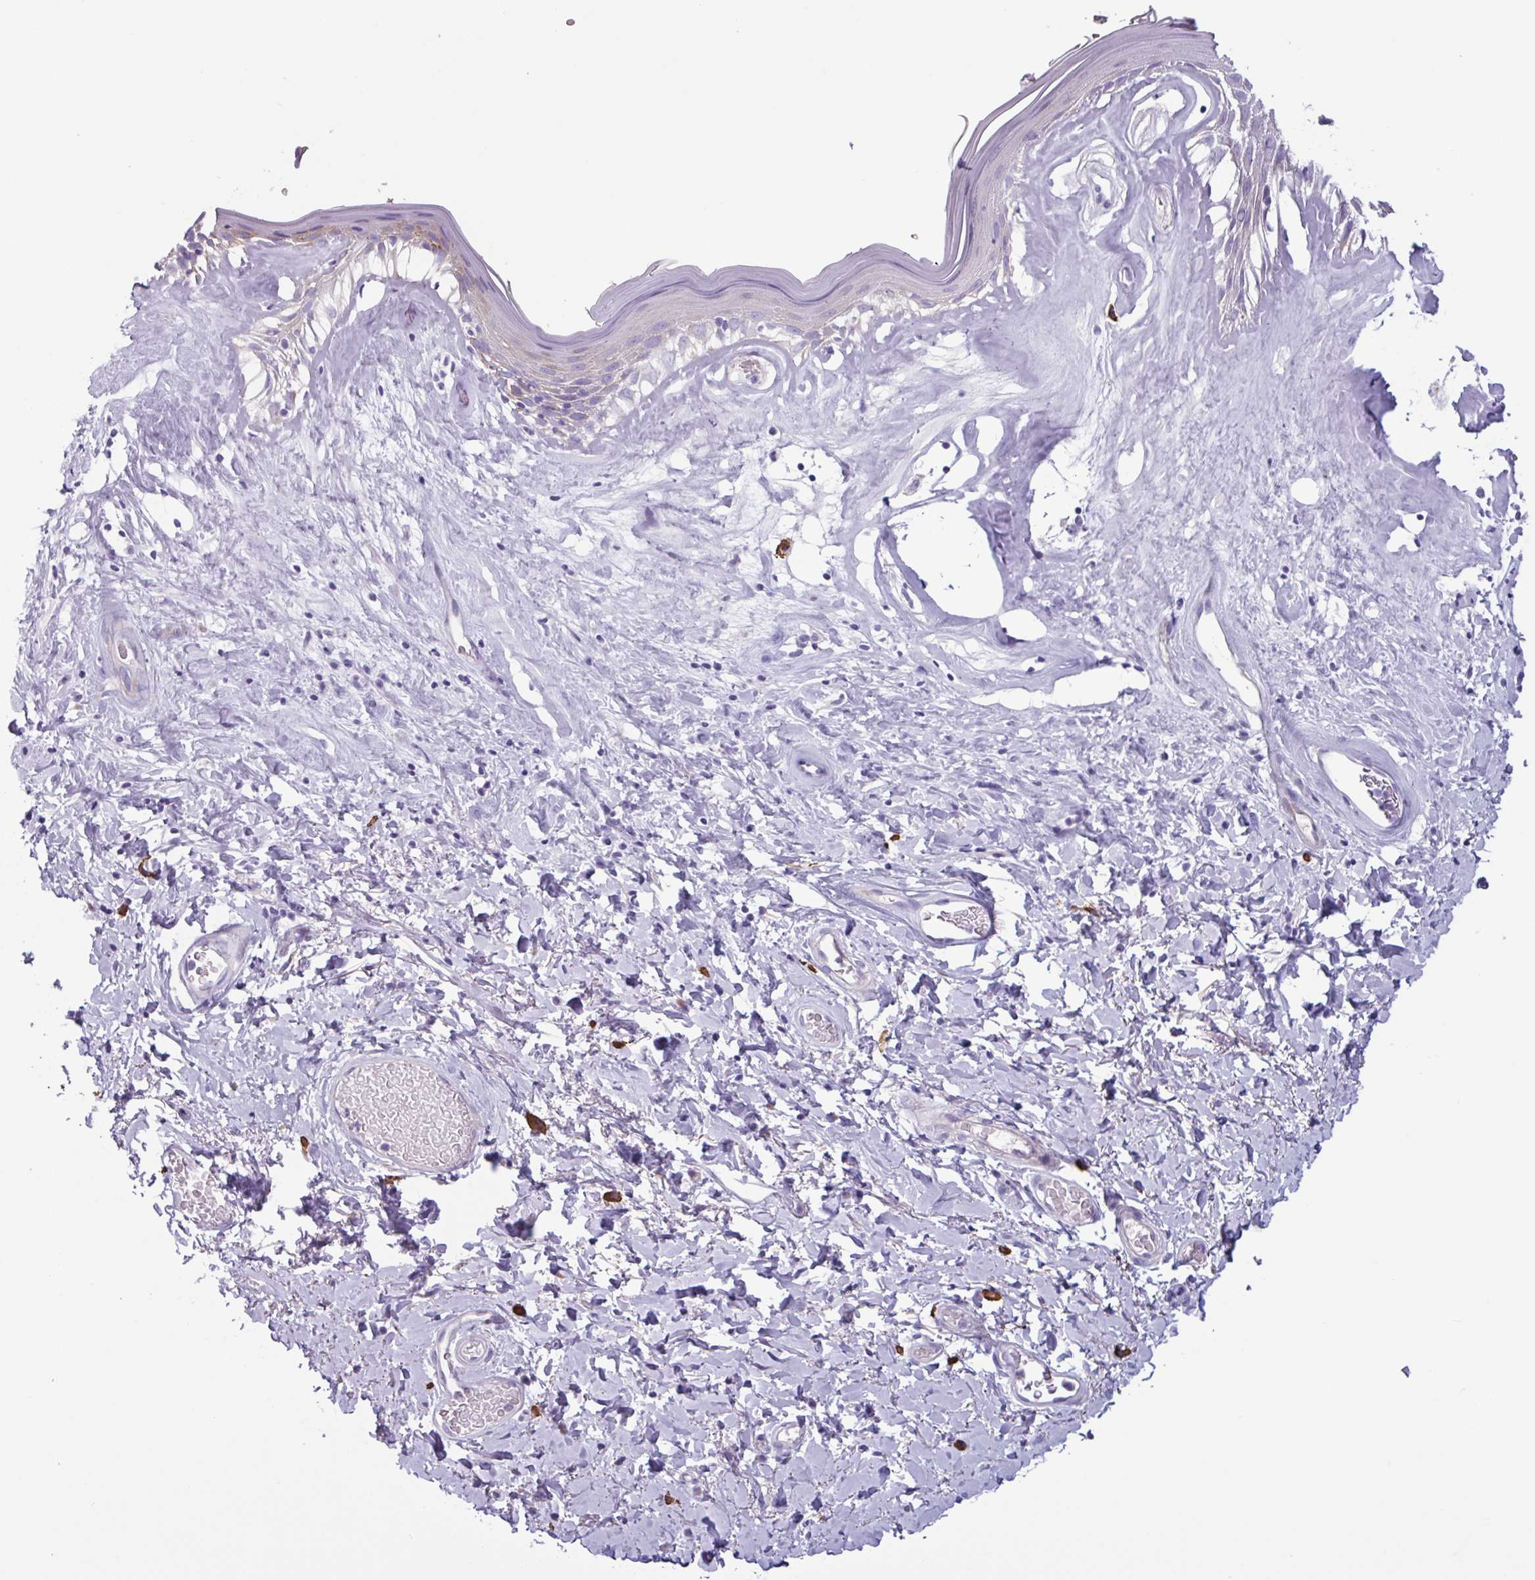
{"staining": {"intensity": "moderate", "quantity": "<25%", "location": "cytoplasmic/membranous"}, "tissue": "skin", "cell_type": "Epidermal cells", "image_type": "normal", "snomed": [{"axis": "morphology", "description": "Normal tissue, NOS"}, {"axis": "morphology", "description": "Inflammation, NOS"}, {"axis": "topography", "description": "Vulva"}], "caption": "A low amount of moderate cytoplasmic/membranous staining is seen in approximately <25% of epidermal cells in unremarkable skin.", "gene": "ADGRE1", "patient": {"sex": "female", "age": 86}}